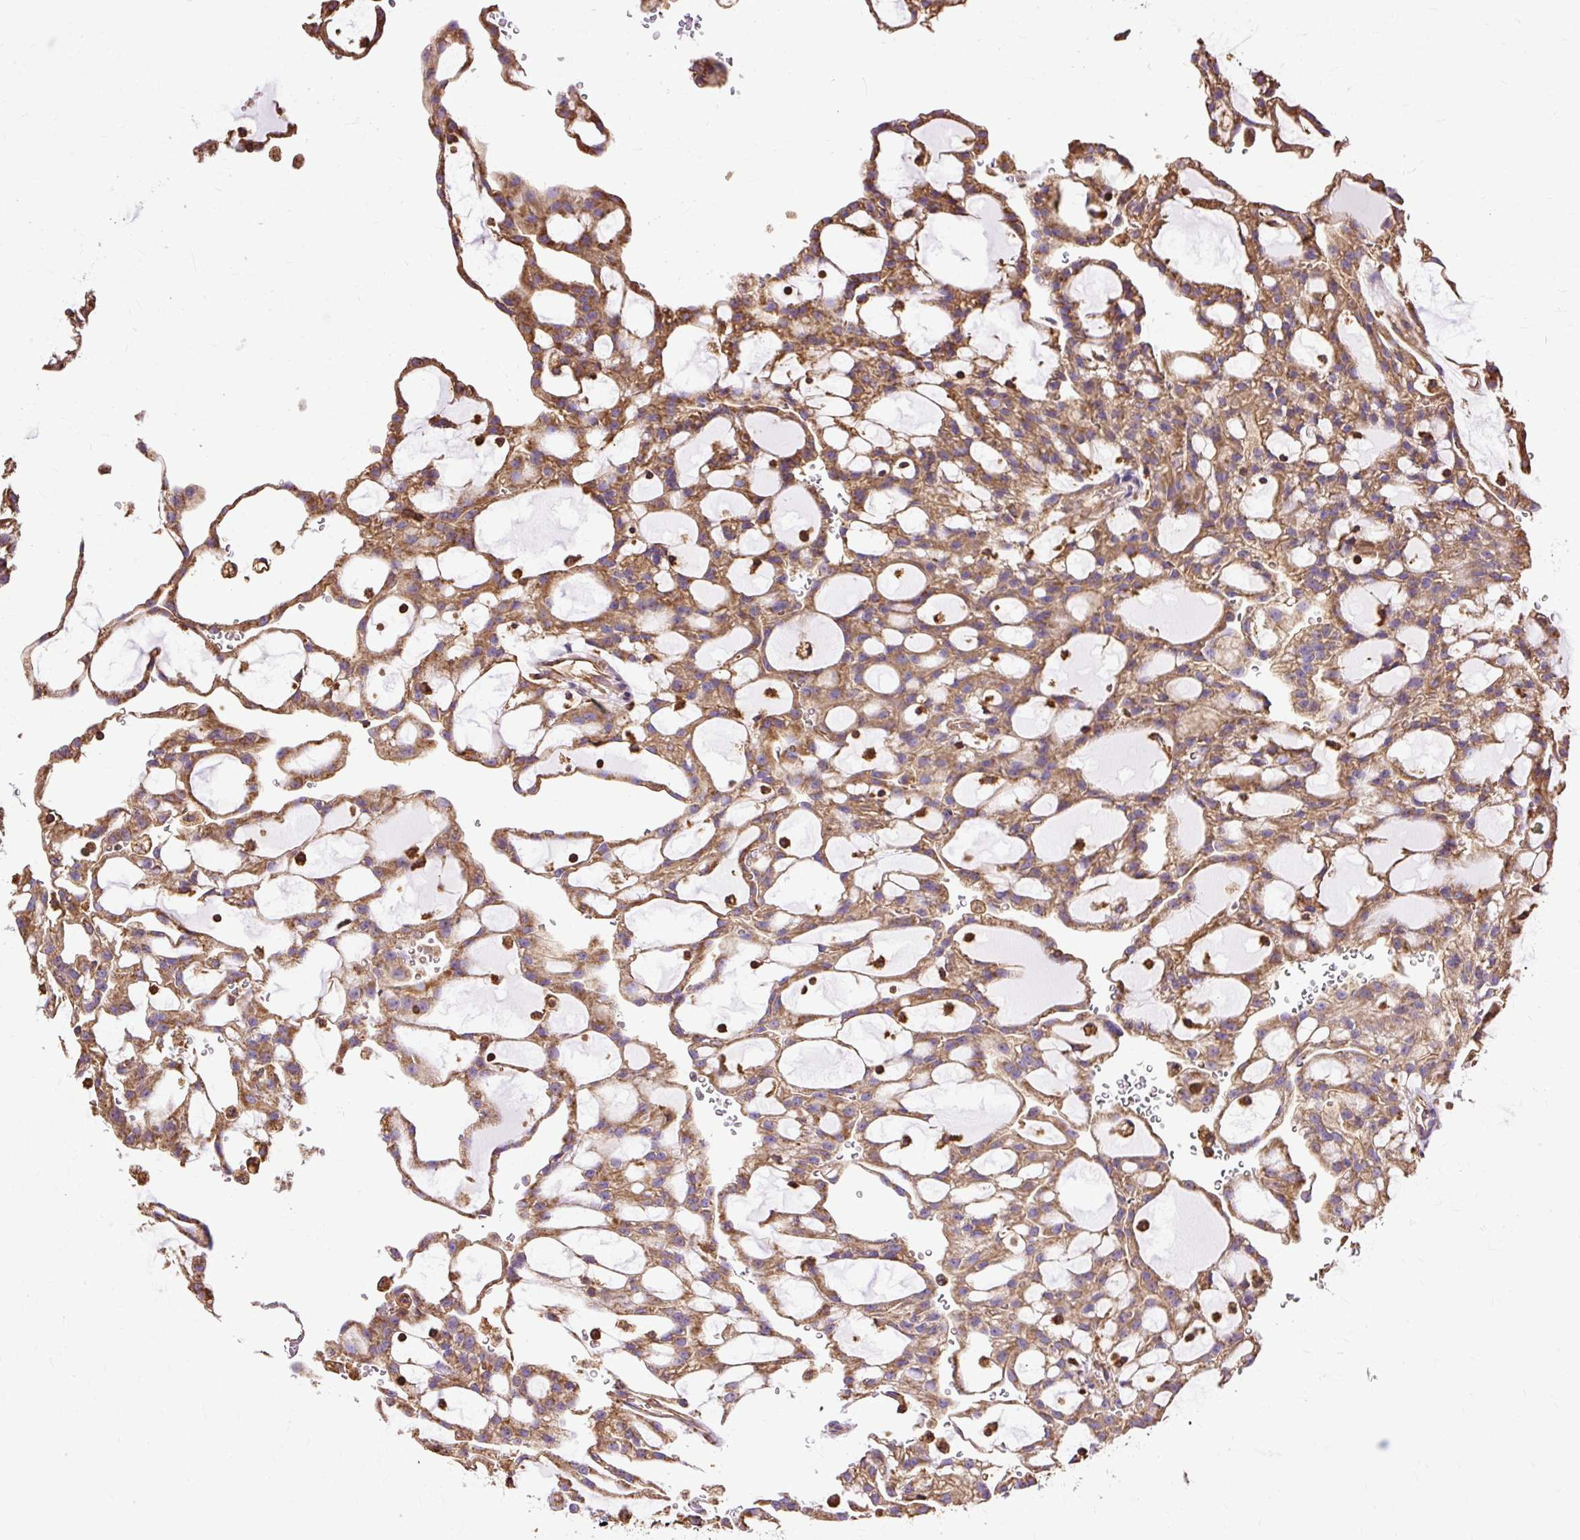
{"staining": {"intensity": "moderate", "quantity": ">75%", "location": "cytoplasmic/membranous"}, "tissue": "renal cancer", "cell_type": "Tumor cells", "image_type": "cancer", "snomed": [{"axis": "morphology", "description": "Adenocarcinoma, NOS"}, {"axis": "topography", "description": "Kidney"}], "caption": "Protein staining shows moderate cytoplasmic/membranous expression in about >75% of tumor cells in renal cancer.", "gene": "KLHL11", "patient": {"sex": "male", "age": 63}}